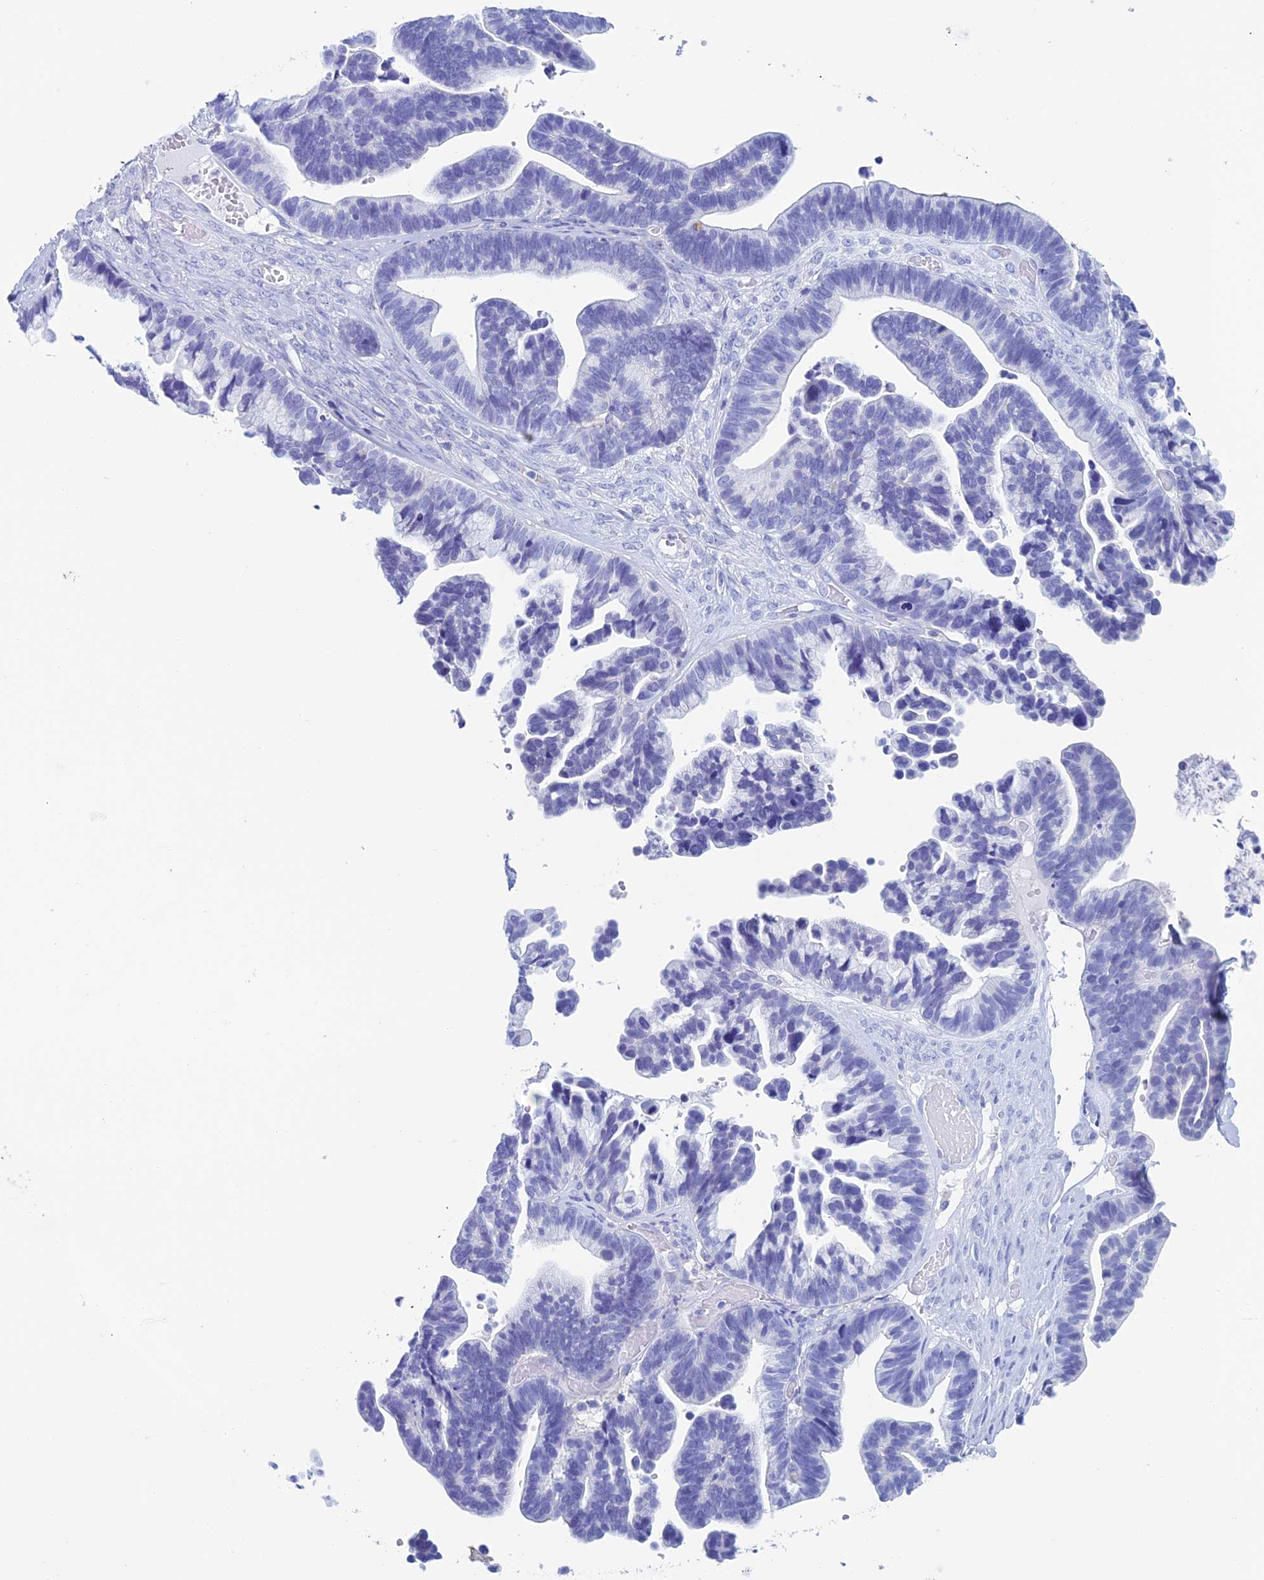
{"staining": {"intensity": "negative", "quantity": "none", "location": "none"}, "tissue": "ovarian cancer", "cell_type": "Tumor cells", "image_type": "cancer", "snomed": [{"axis": "morphology", "description": "Cystadenocarcinoma, serous, NOS"}, {"axis": "topography", "description": "Ovary"}], "caption": "This is an immunohistochemistry (IHC) photomicrograph of ovarian cancer. There is no staining in tumor cells.", "gene": "KCNK17", "patient": {"sex": "female", "age": 56}}